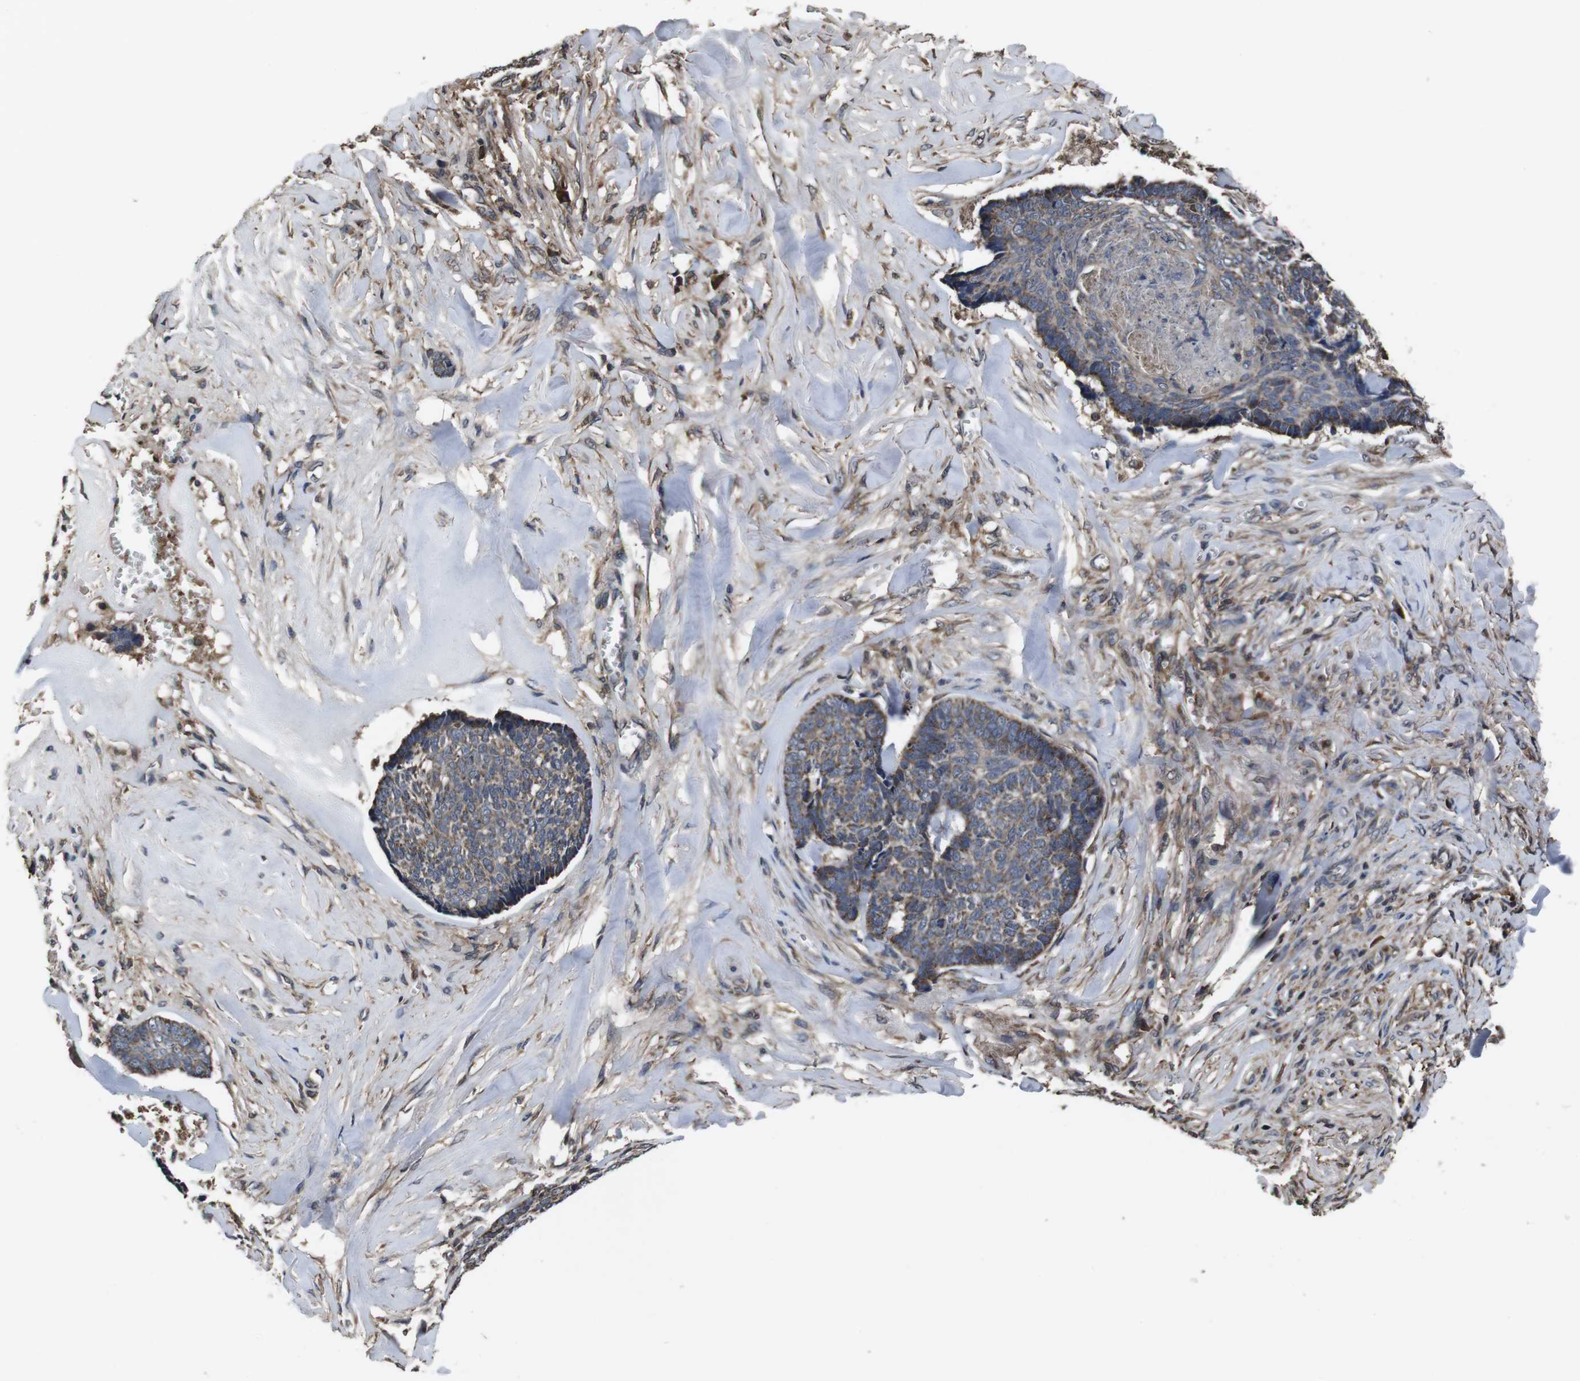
{"staining": {"intensity": "moderate", "quantity": "<25%", "location": "cytoplasmic/membranous"}, "tissue": "skin cancer", "cell_type": "Tumor cells", "image_type": "cancer", "snomed": [{"axis": "morphology", "description": "Basal cell carcinoma"}, {"axis": "topography", "description": "Skin"}], "caption": "Brown immunohistochemical staining in basal cell carcinoma (skin) demonstrates moderate cytoplasmic/membranous expression in about <25% of tumor cells.", "gene": "CXCL11", "patient": {"sex": "male", "age": 84}}